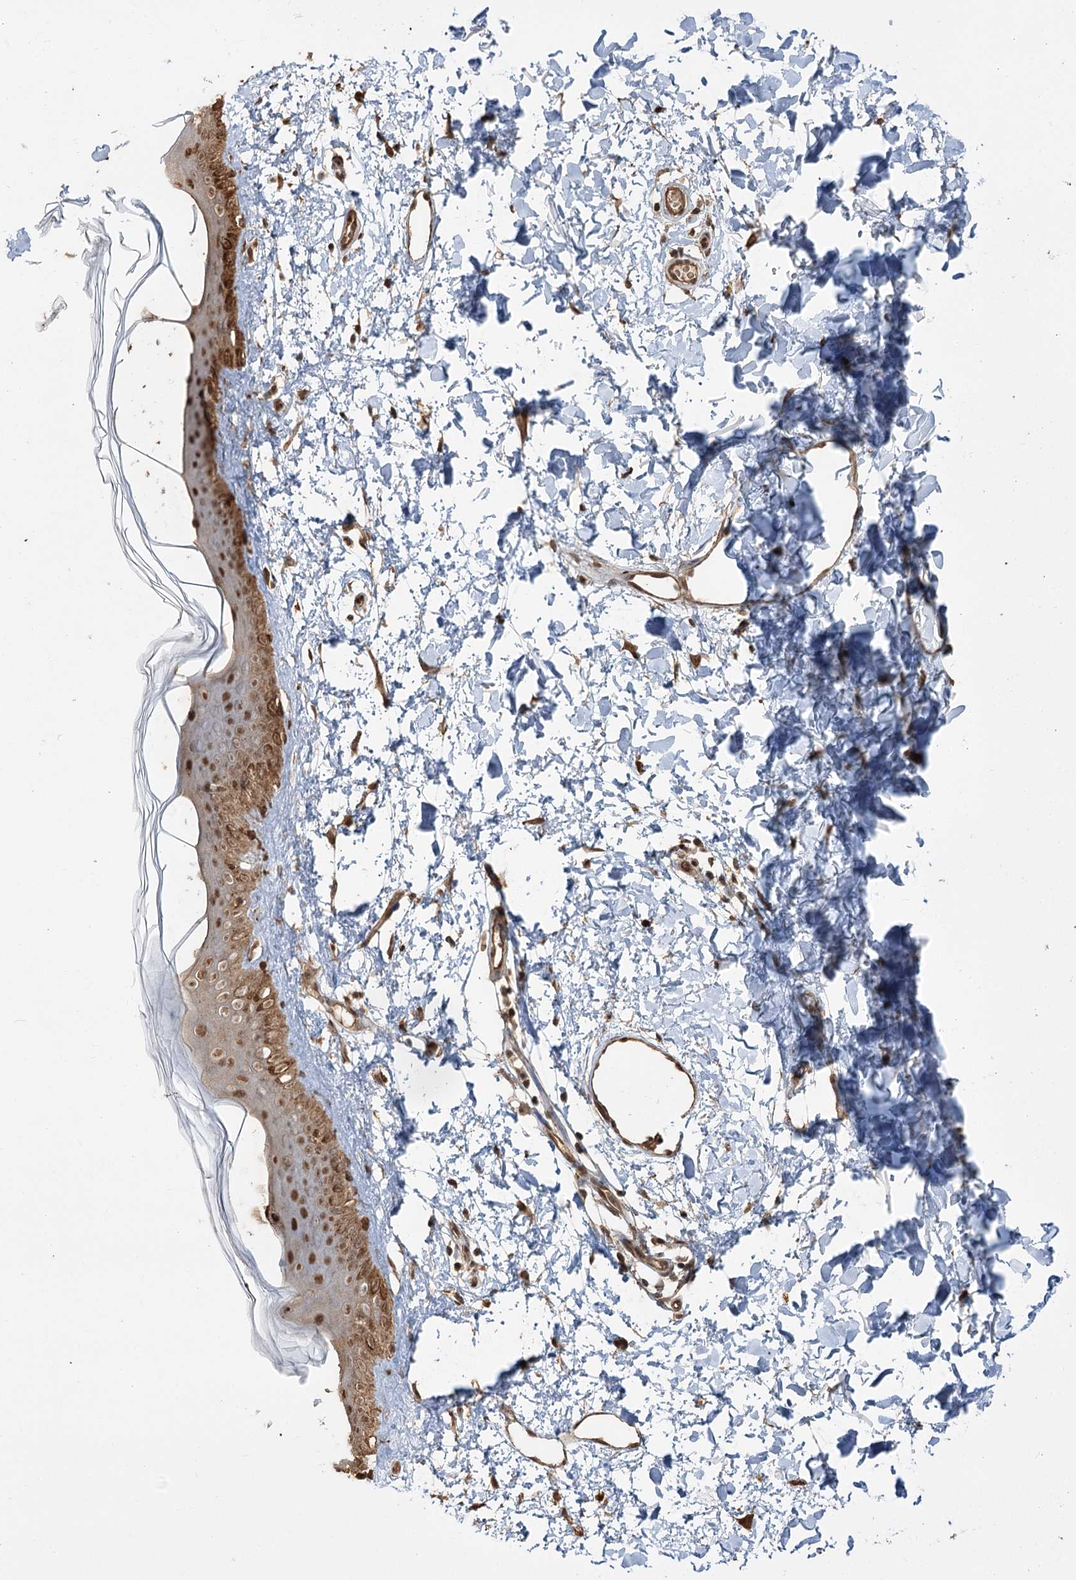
{"staining": {"intensity": "strong", "quantity": ">75%", "location": "cytoplasmic/membranous,nuclear"}, "tissue": "skin", "cell_type": "Fibroblasts", "image_type": "normal", "snomed": [{"axis": "morphology", "description": "Normal tissue, NOS"}, {"axis": "topography", "description": "Skin"}], "caption": "Human skin stained with a protein marker shows strong staining in fibroblasts.", "gene": "PLCH1", "patient": {"sex": "female", "age": 58}}